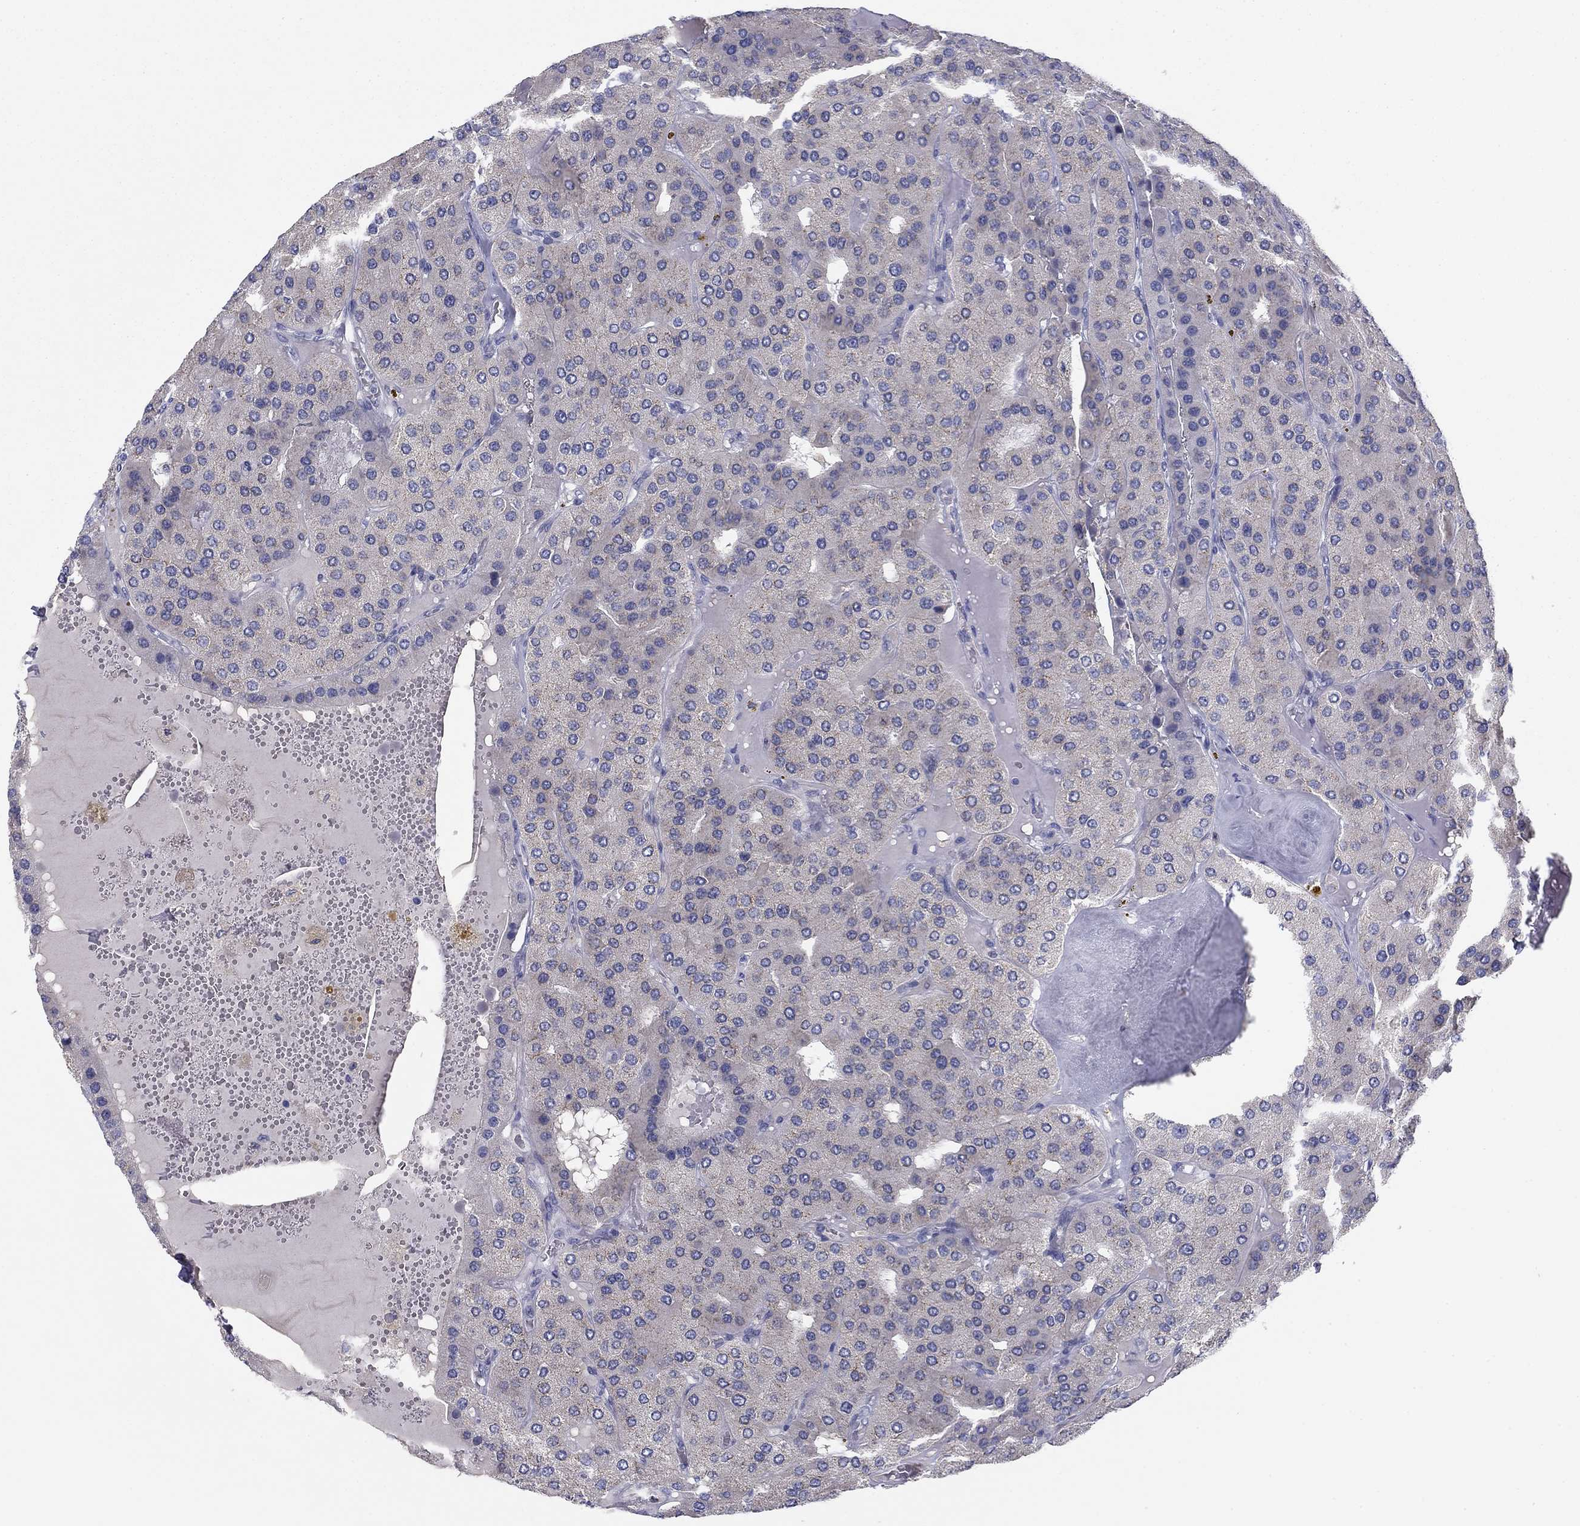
{"staining": {"intensity": "negative", "quantity": "none", "location": "none"}, "tissue": "parathyroid gland", "cell_type": "Glandular cells", "image_type": "normal", "snomed": [{"axis": "morphology", "description": "Normal tissue, NOS"}, {"axis": "morphology", "description": "Adenoma, NOS"}, {"axis": "topography", "description": "Parathyroid gland"}], "caption": "Immunohistochemical staining of benign human parathyroid gland displays no significant positivity in glandular cells.", "gene": "SEPTIN3", "patient": {"sex": "female", "age": 86}}